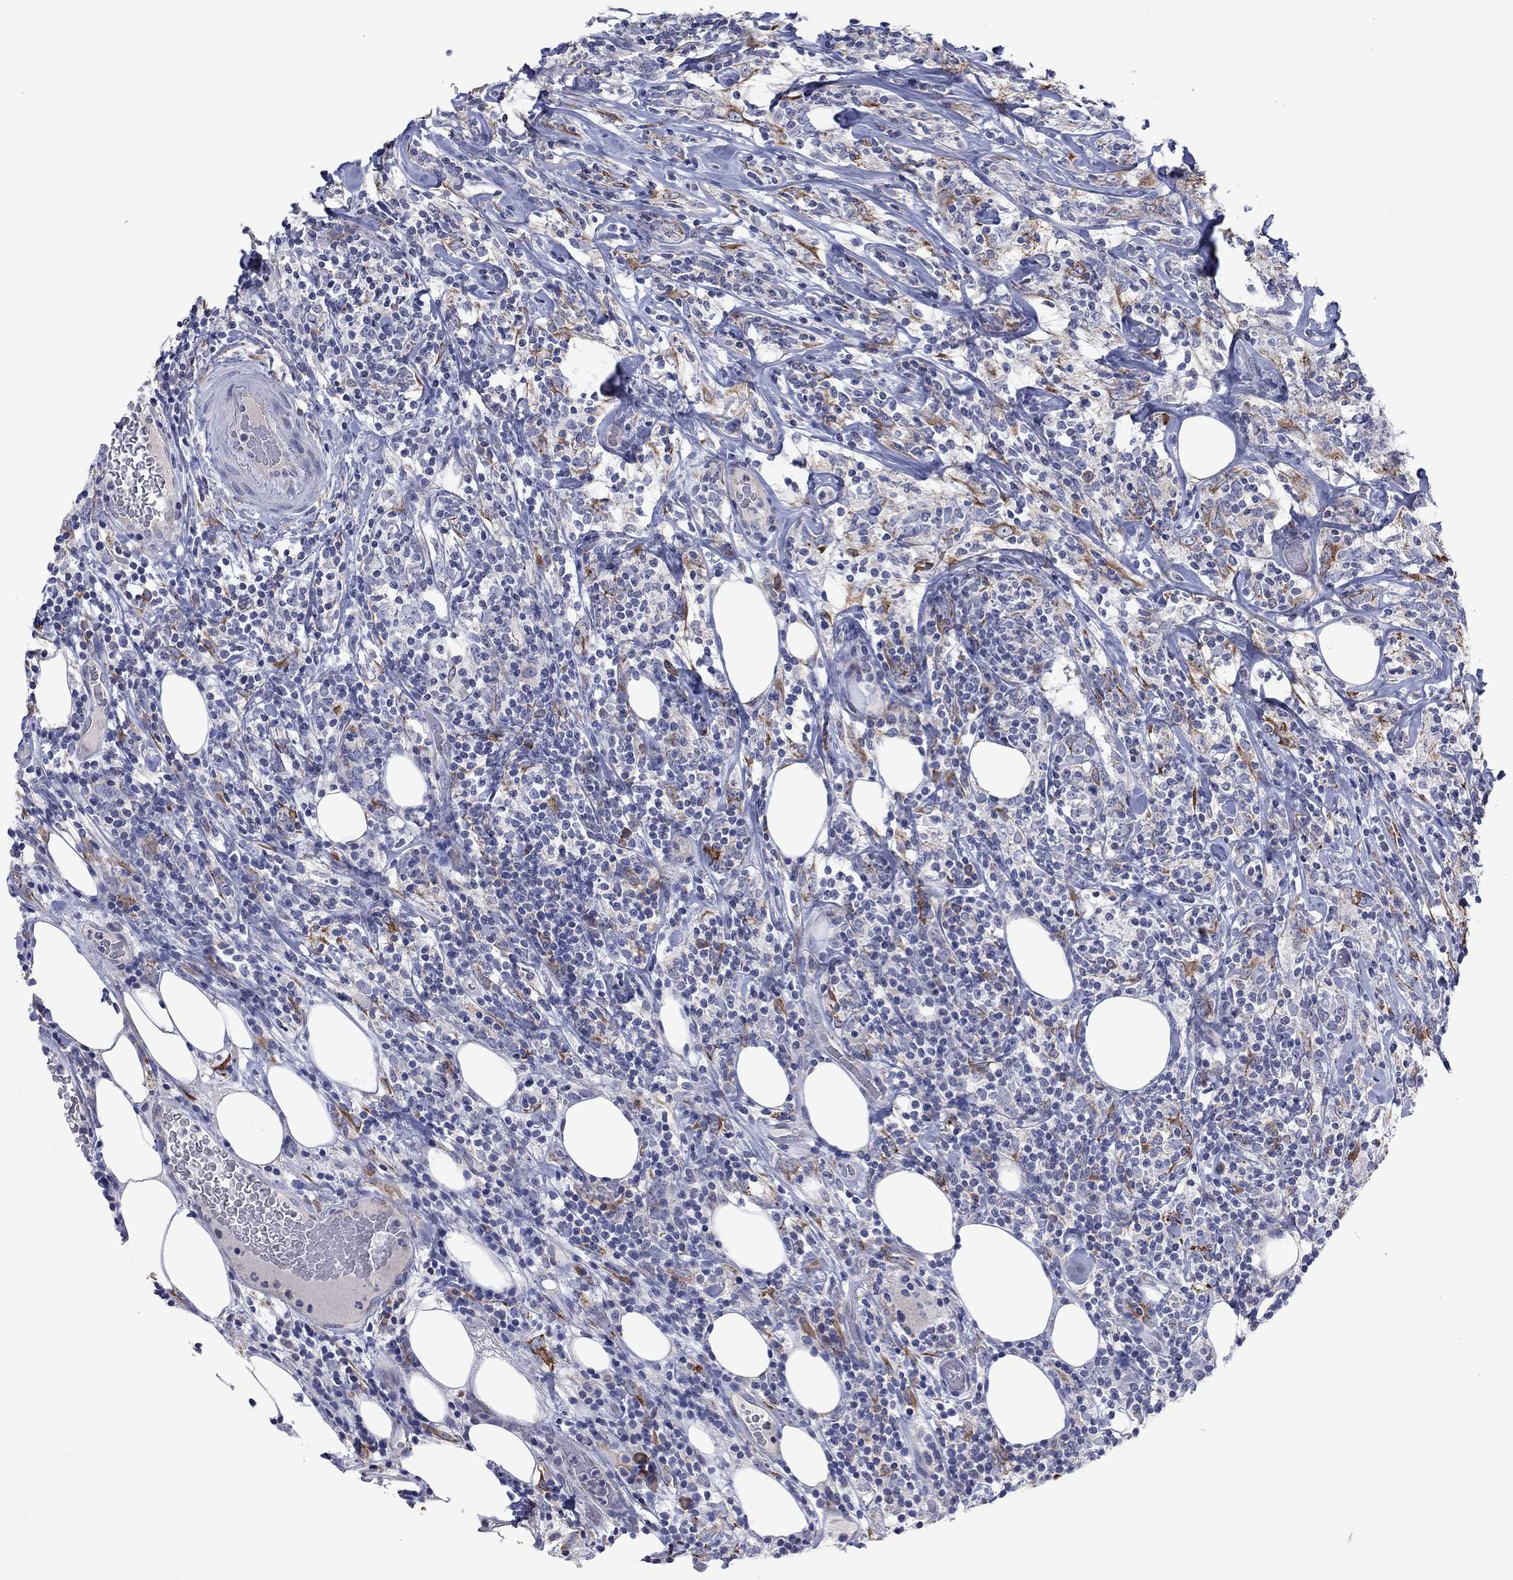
{"staining": {"intensity": "negative", "quantity": "none", "location": "none"}, "tissue": "lymphoma", "cell_type": "Tumor cells", "image_type": "cancer", "snomed": [{"axis": "morphology", "description": "Malignant lymphoma, non-Hodgkin's type, High grade"}, {"axis": "topography", "description": "Lymph node"}], "caption": "Immunohistochemistry micrograph of neoplastic tissue: lymphoma stained with DAB displays no significant protein expression in tumor cells.", "gene": "TMEM97", "patient": {"sex": "female", "age": 84}}